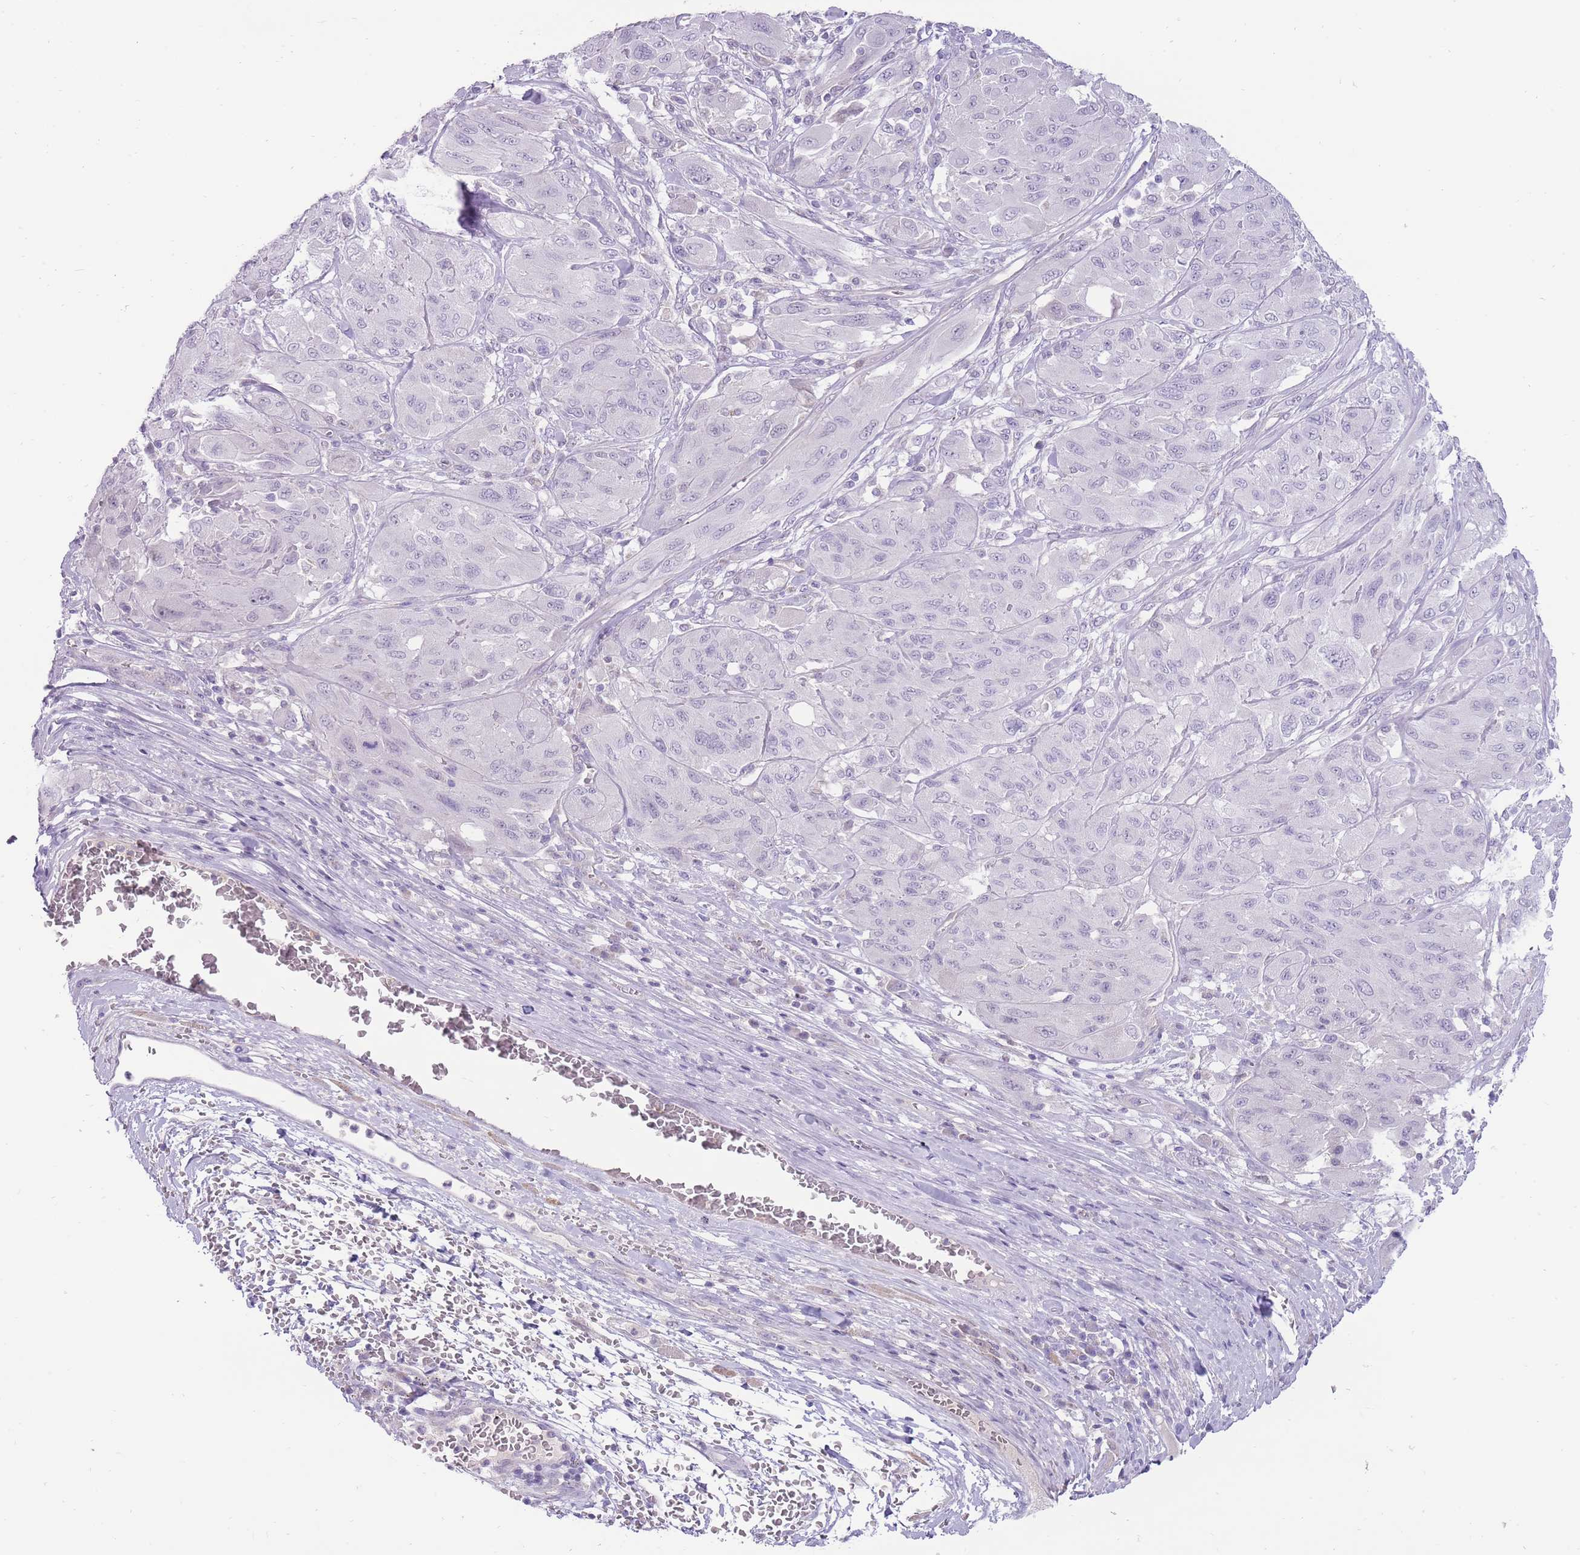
{"staining": {"intensity": "negative", "quantity": "none", "location": "none"}, "tissue": "melanoma", "cell_type": "Tumor cells", "image_type": "cancer", "snomed": [{"axis": "morphology", "description": "Malignant melanoma, NOS"}, {"axis": "topography", "description": "Skin"}], "caption": "IHC of human malignant melanoma shows no positivity in tumor cells.", "gene": "ERICH4", "patient": {"sex": "female", "age": 91}}